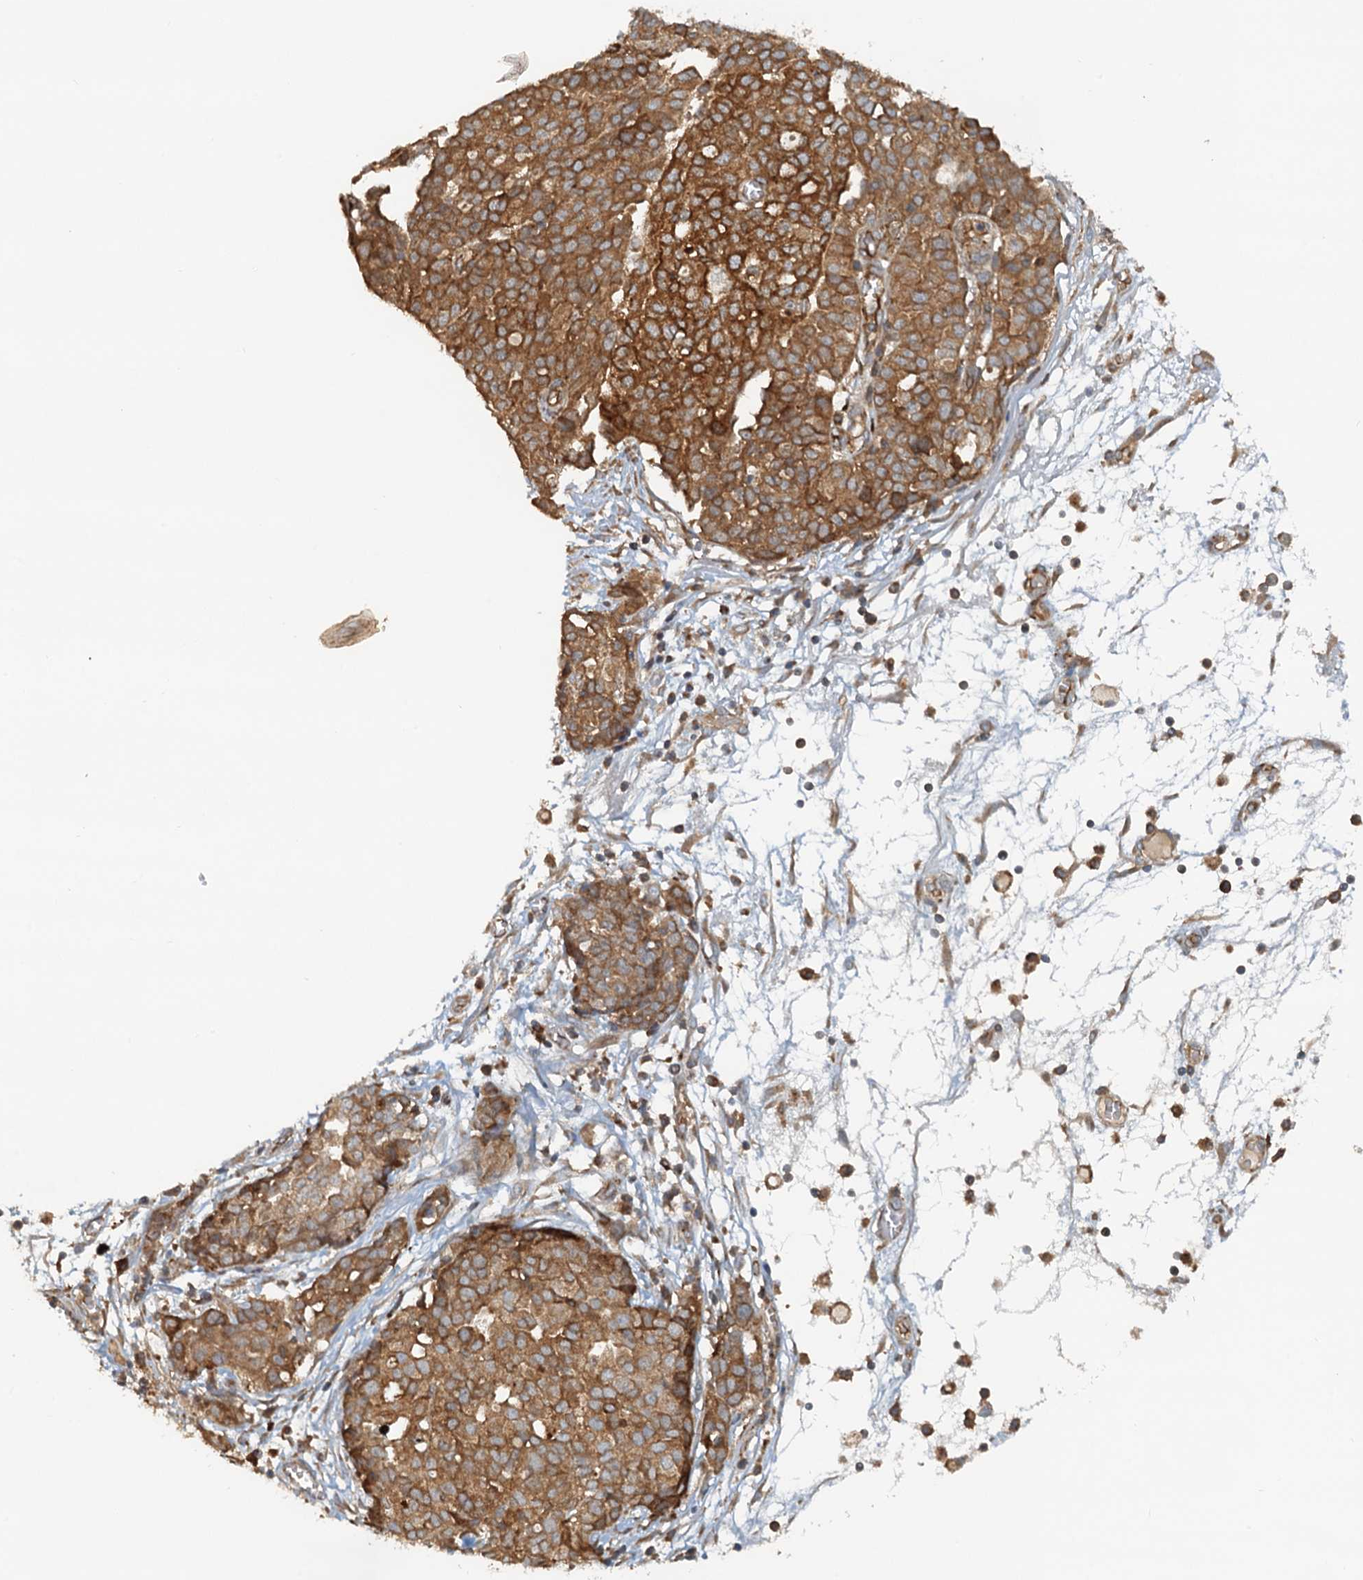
{"staining": {"intensity": "moderate", "quantity": ">75%", "location": "cytoplasmic/membranous"}, "tissue": "ovarian cancer", "cell_type": "Tumor cells", "image_type": "cancer", "snomed": [{"axis": "morphology", "description": "Cystadenocarcinoma, serous, NOS"}, {"axis": "topography", "description": "Soft tissue"}, {"axis": "topography", "description": "Ovary"}], "caption": "DAB (3,3'-diaminobenzidine) immunohistochemical staining of ovarian cancer demonstrates moderate cytoplasmic/membranous protein positivity in about >75% of tumor cells.", "gene": "NIPAL3", "patient": {"sex": "female", "age": 57}}